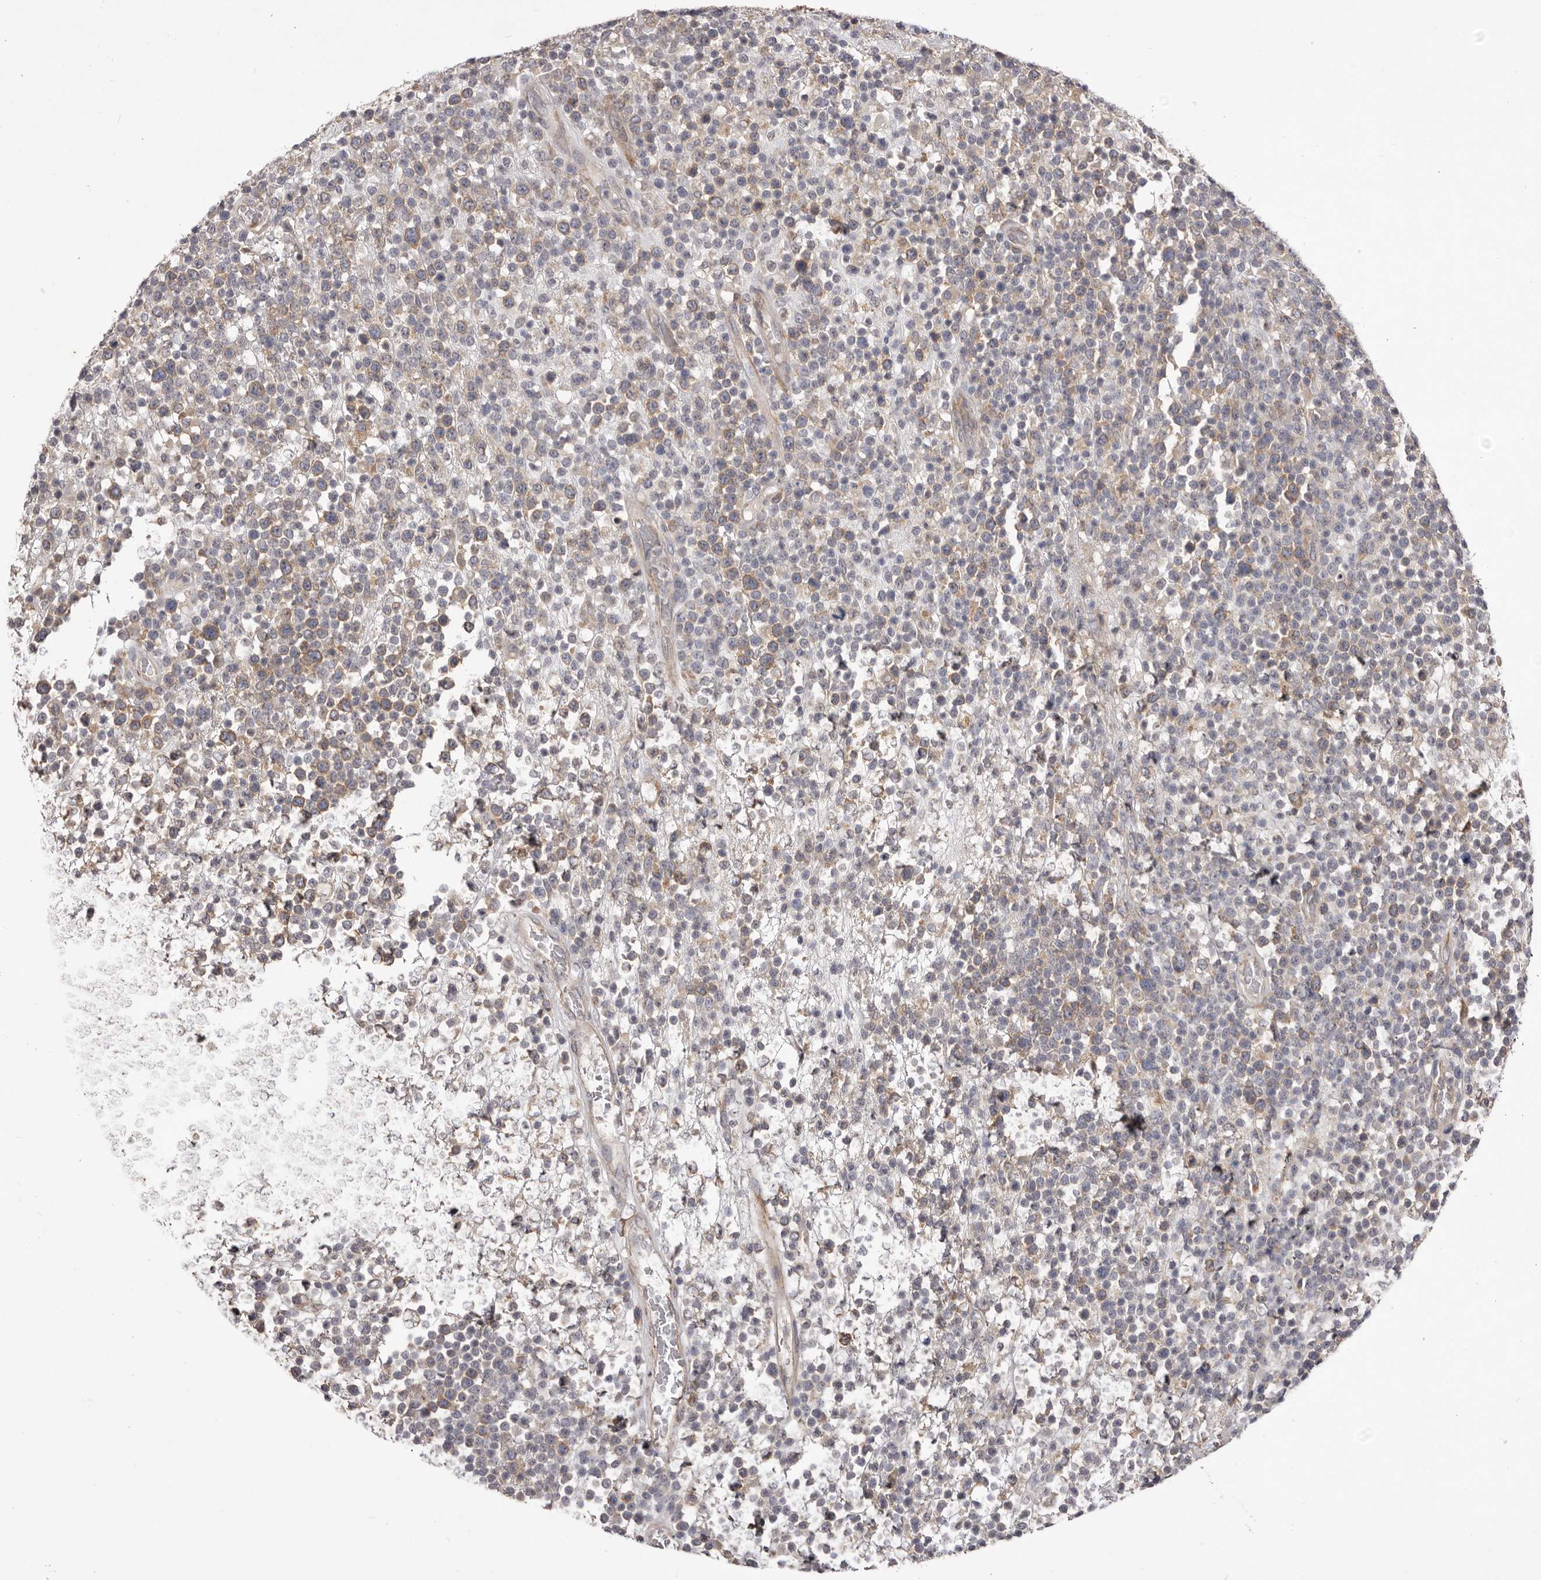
{"staining": {"intensity": "negative", "quantity": "none", "location": "none"}, "tissue": "lymphoma", "cell_type": "Tumor cells", "image_type": "cancer", "snomed": [{"axis": "morphology", "description": "Malignant lymphoma, non-Hodgkin's type, High grade"}, {"axis": "topography", "description": "Colon"}], "caption": "The immunohistochemistry (IHC) micrograph has no significant positivity in tumor cells of malignant lymphoma, non-Hodgkin's type (high-grade) tissue.", "gene": "PNRC1", "patient": {"sex": "female", "age": 53}}